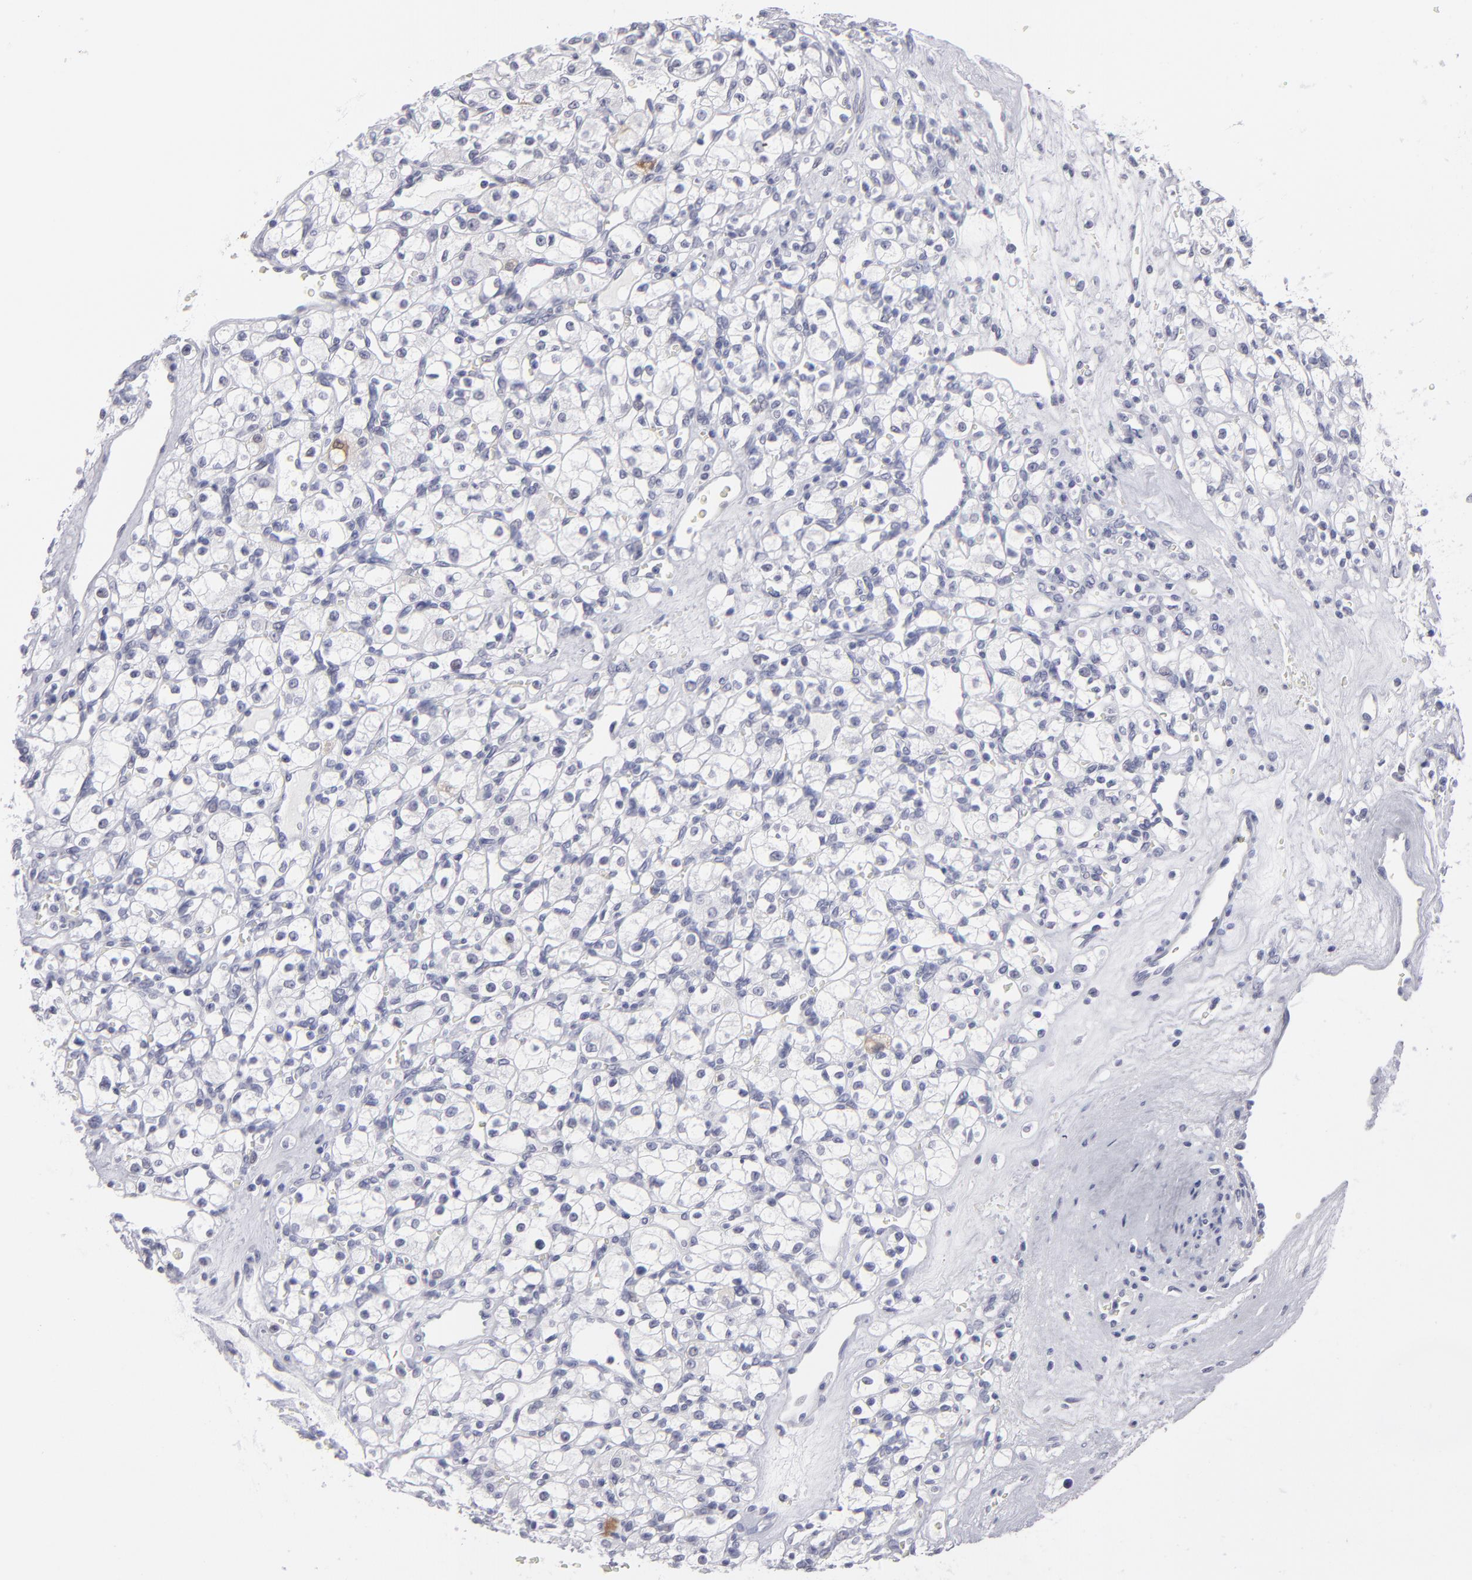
{"staining": {"intensity": "negative", "quantity": "none", "location": "none"}, "tissue": "renal cancer", "cell_type": "Tumor cells", "image_type": "cancer", "snomed": [{"axis": "morphology", "description": "Adenocarcinoma, NOS"}, {"axis": "topography", "description": "Kidney"}], "caption": "DAB immunohistochemical staining of adenocarcinoma (renal) displays no significant staining in tumor cells.", "gene": "ALDOB", "patient": {"sex": "female", "age": 62}}